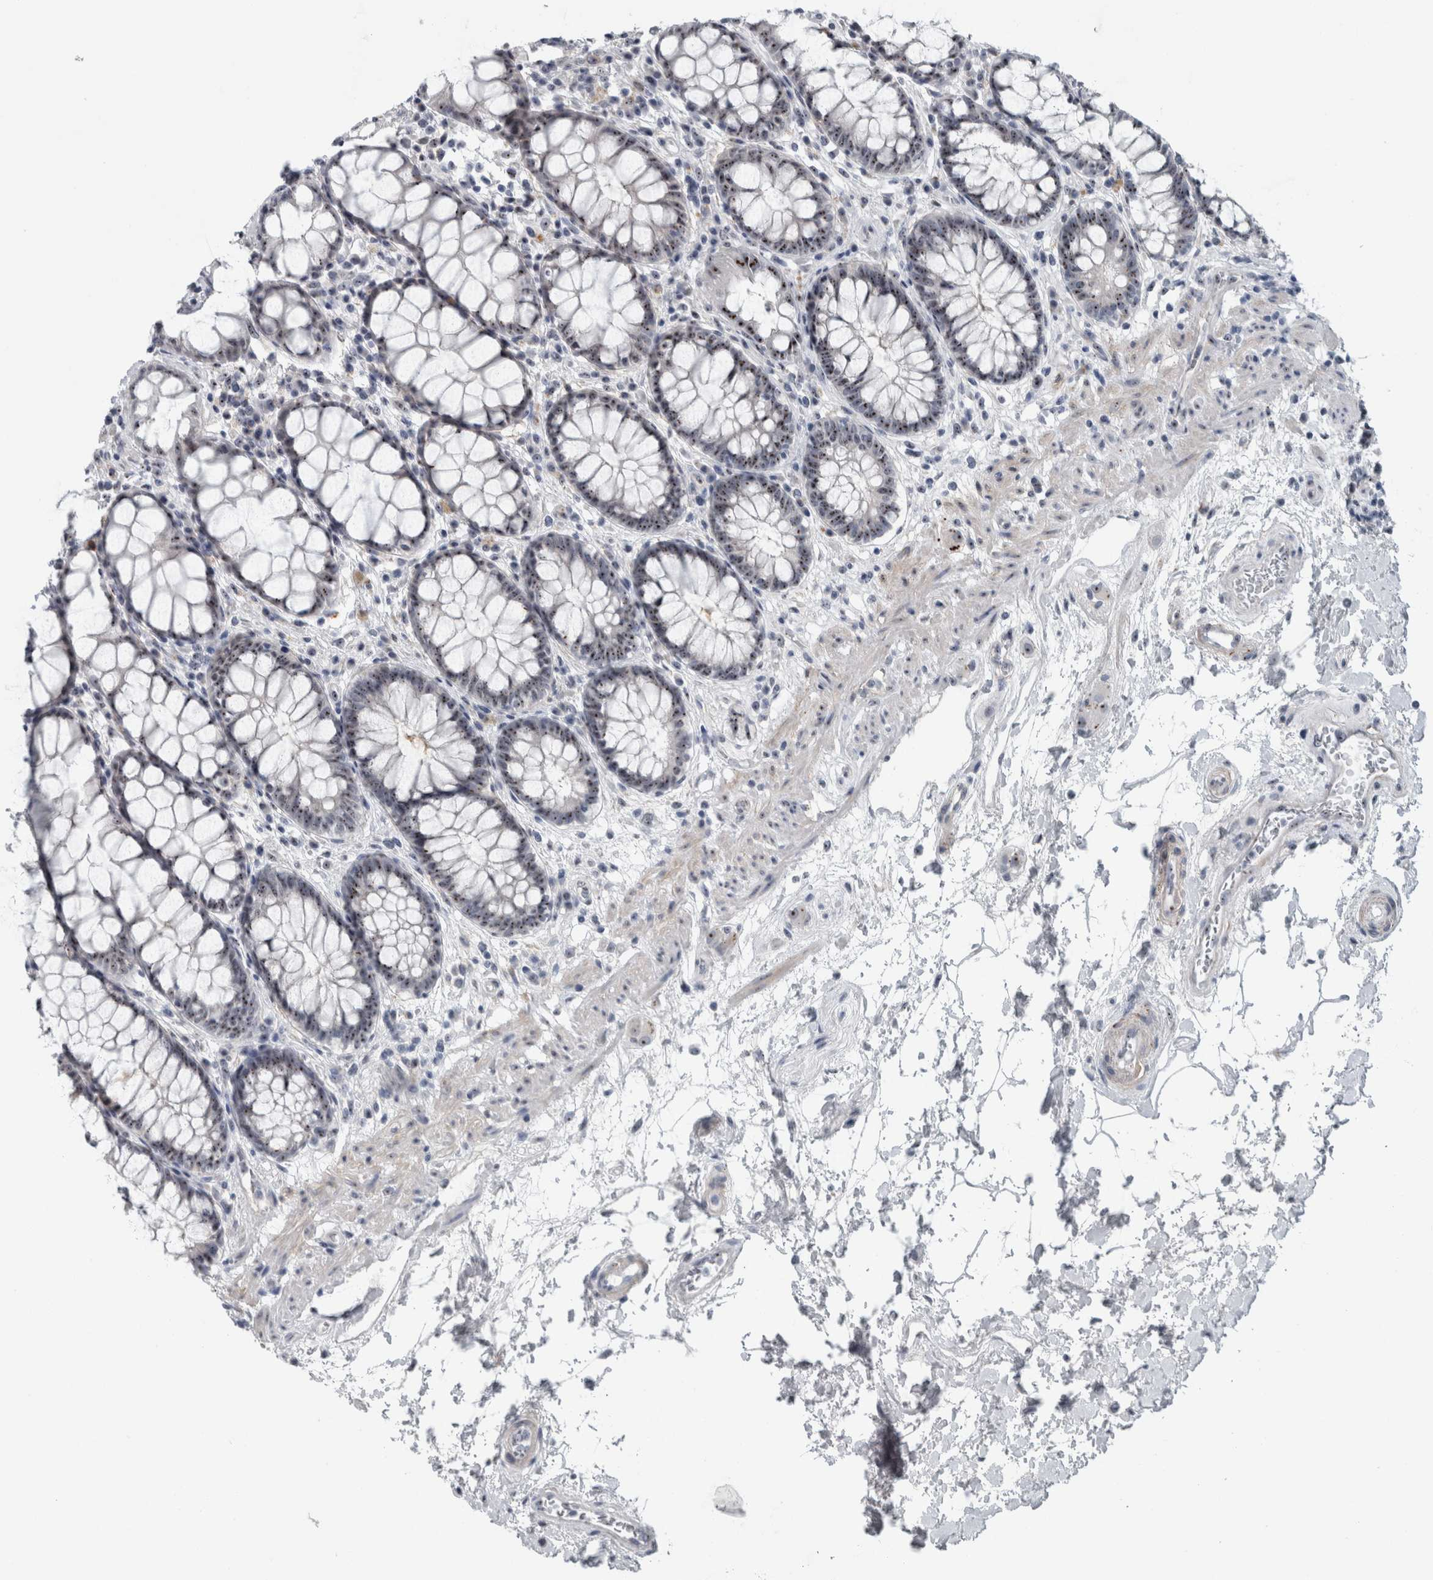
{"staining": {"intensity": "moderate", "quantity": ">75%", "location": "nuclear"}, "tissue": "rectum", "cell_type": "Glandular cells", "image_type": "normal", "snomed": [{"axis": "morphology", "description": "Normal tissue, NOS"}, {"axis": "topography", "description": "Rectum"}], "caption": "This histopathology image exhibits IHC staining of unremarkable human rectum, with medium moderate nuclear expression in approximately >75% of glandular cells.", "gene": "UTP6", "patient": {"sex": "male", "age": 64}}